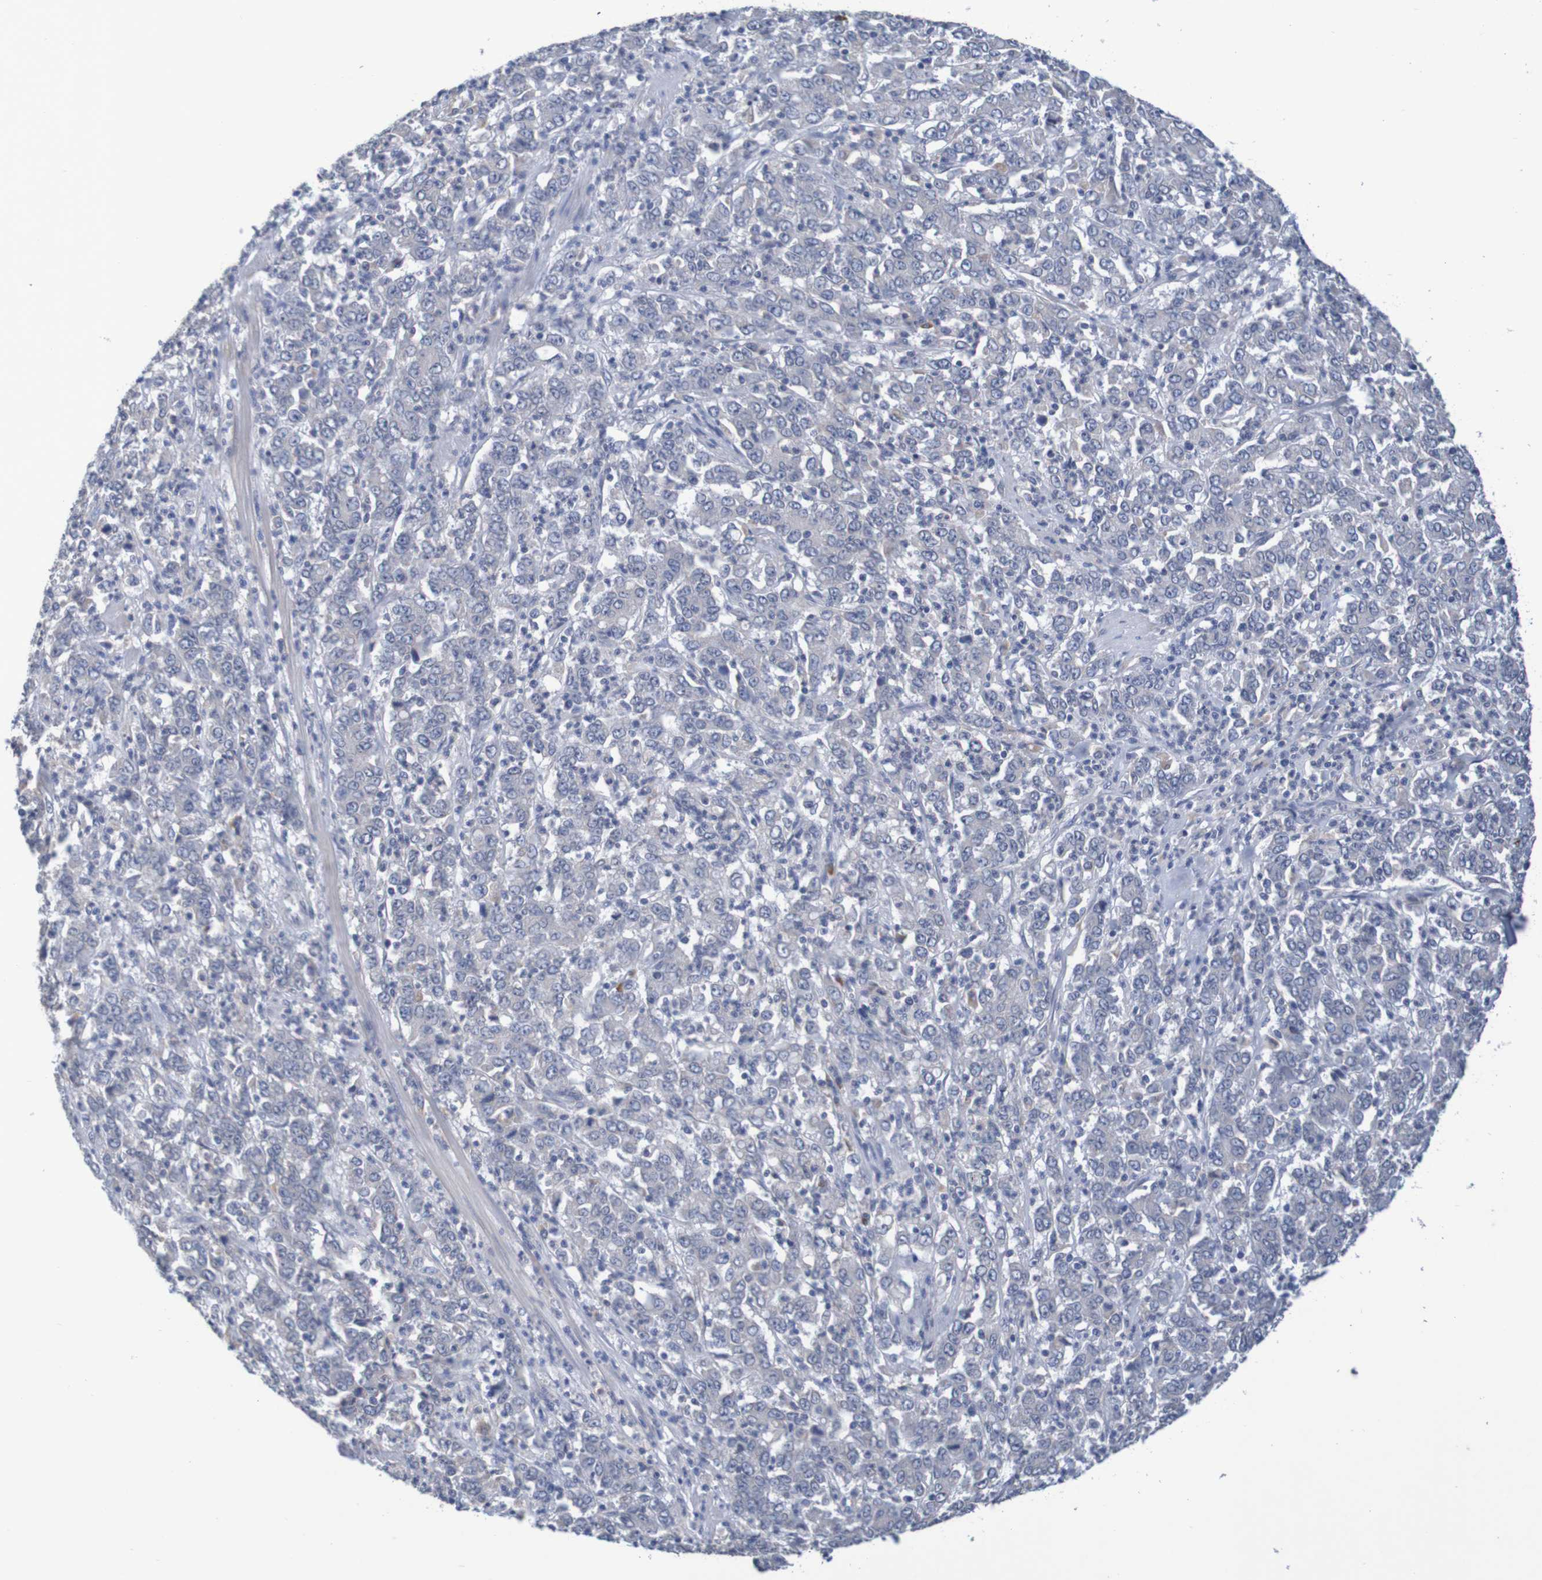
{"staining": {"intensity": "negative", "quantity": "none", "location": "none"}, "tissue": "stomach cancer", "cell_type": "Tumor cells", "image_type": "cancer", "snomed": [{"axis": "morphology", "description": "Adenocarcinoma, NOS"}, {"axis": "topography", "description": "Stomach, lower"}], "caption": "IHC photomicrograph of stomach adenocarcinoma stained for a protein (brown), which shows no positivity in tumor cells.", "gene": "LTA", "patient": {"sex": "female", "age": 71}}